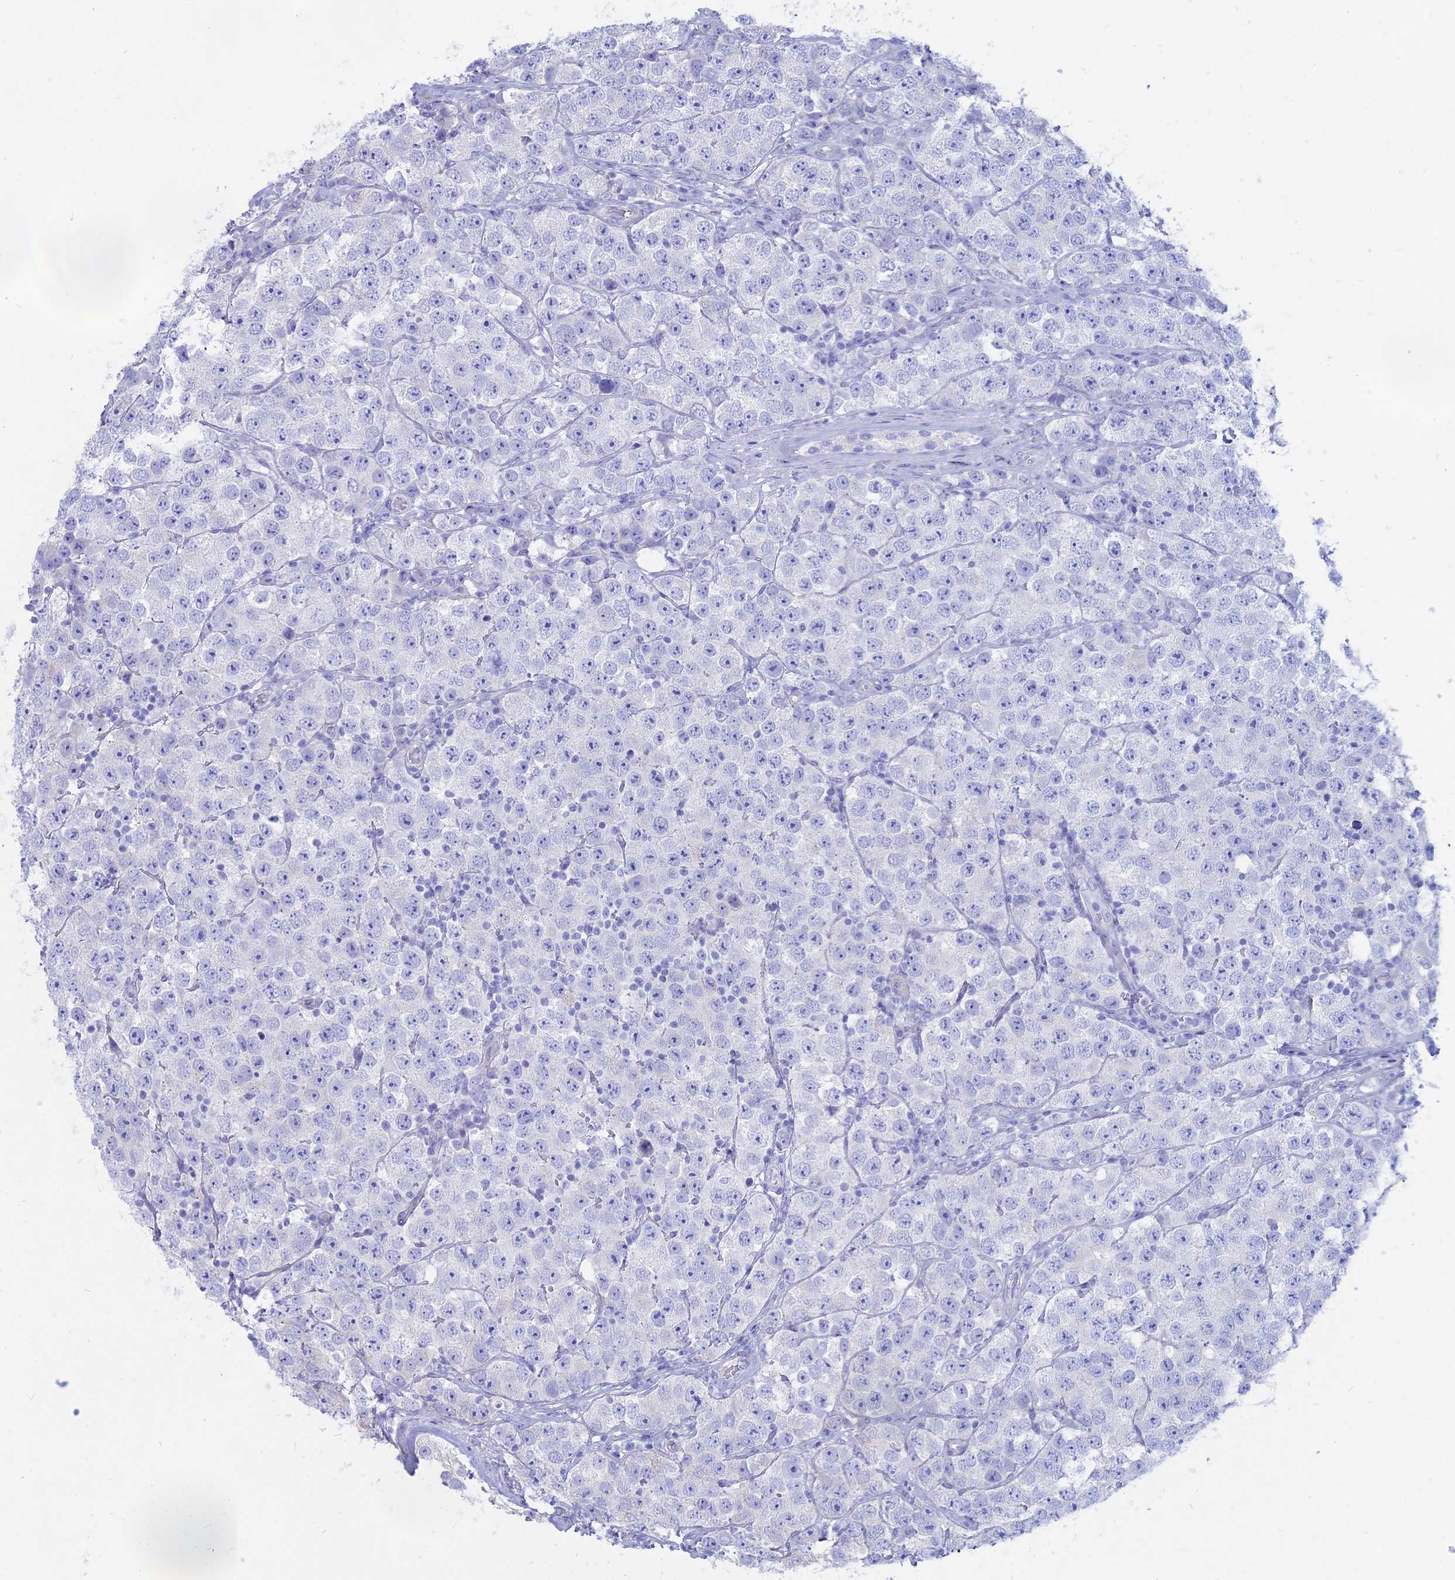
{"staining": {"intensity": "negative", "quantity": "none", "location": "none"}, "tissue": "testis cancer", "cell_type": "Tumor cells", "image_type": "cancer", "snomed": [{"axis": "morphology", "description": "Seminoma, NOS"}, {"axis": "topography", "description": "Testis"}], "caption": "Histopathology image shows no significant protein staining in tumor cells of testis cancer (seminoma).", "gene": "OR2AE1", "patient": {"sex": "male", "age": 28}}